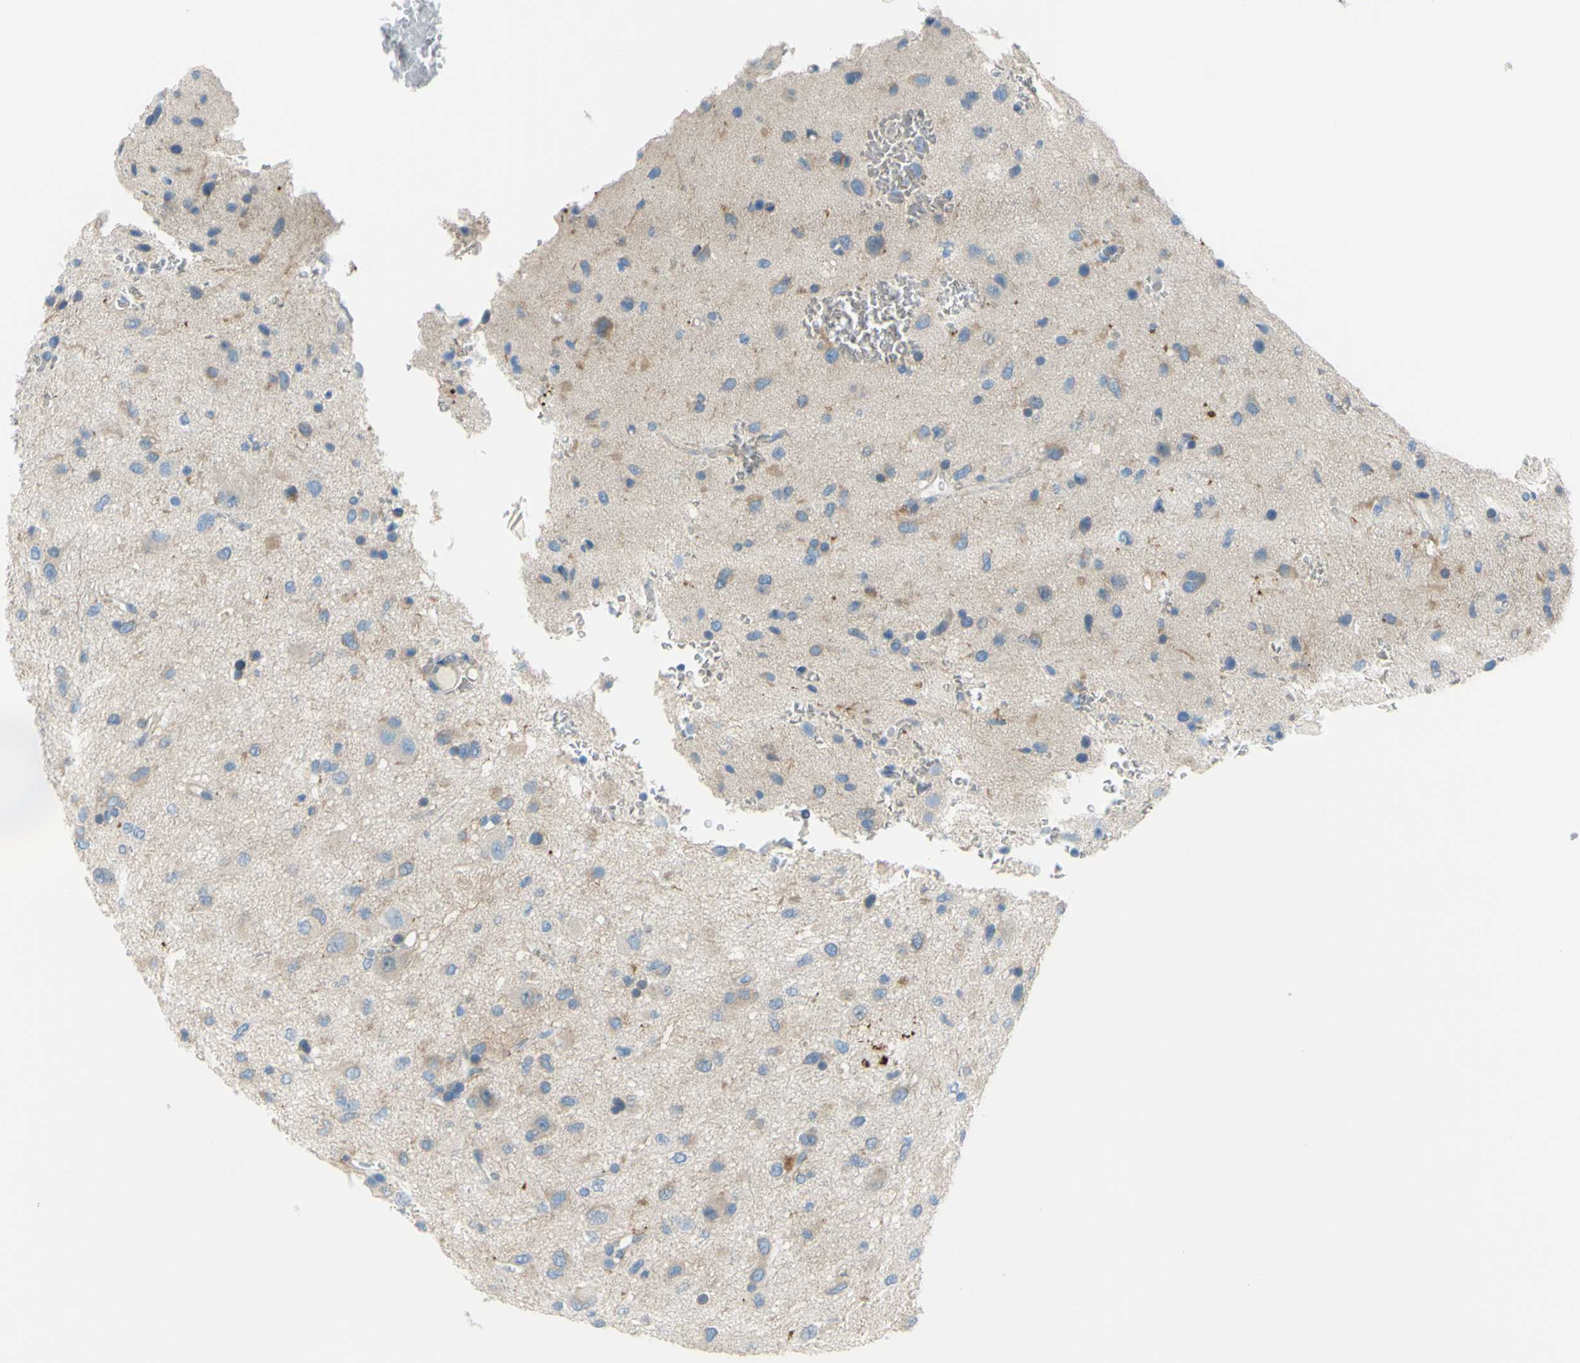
{"staining": {"intensity": "weak", "quantity": "<25%", "location": "cytoplasmic/membranous"}, "tissue": "glioma", "cell_type": "Tumor cells", "image_type": "cancer", "snomed": [{"axis": "morphology", "description": "Glioma, malignant, Low grade"}, {"axis": "topography", "description": "Brain"}], "caption": "An image of glioma stained for a protein demonstrates no brown staining in tumor cells.", "gene": "FRMD4B", "patient": {"sex": "male", "age": 77}}